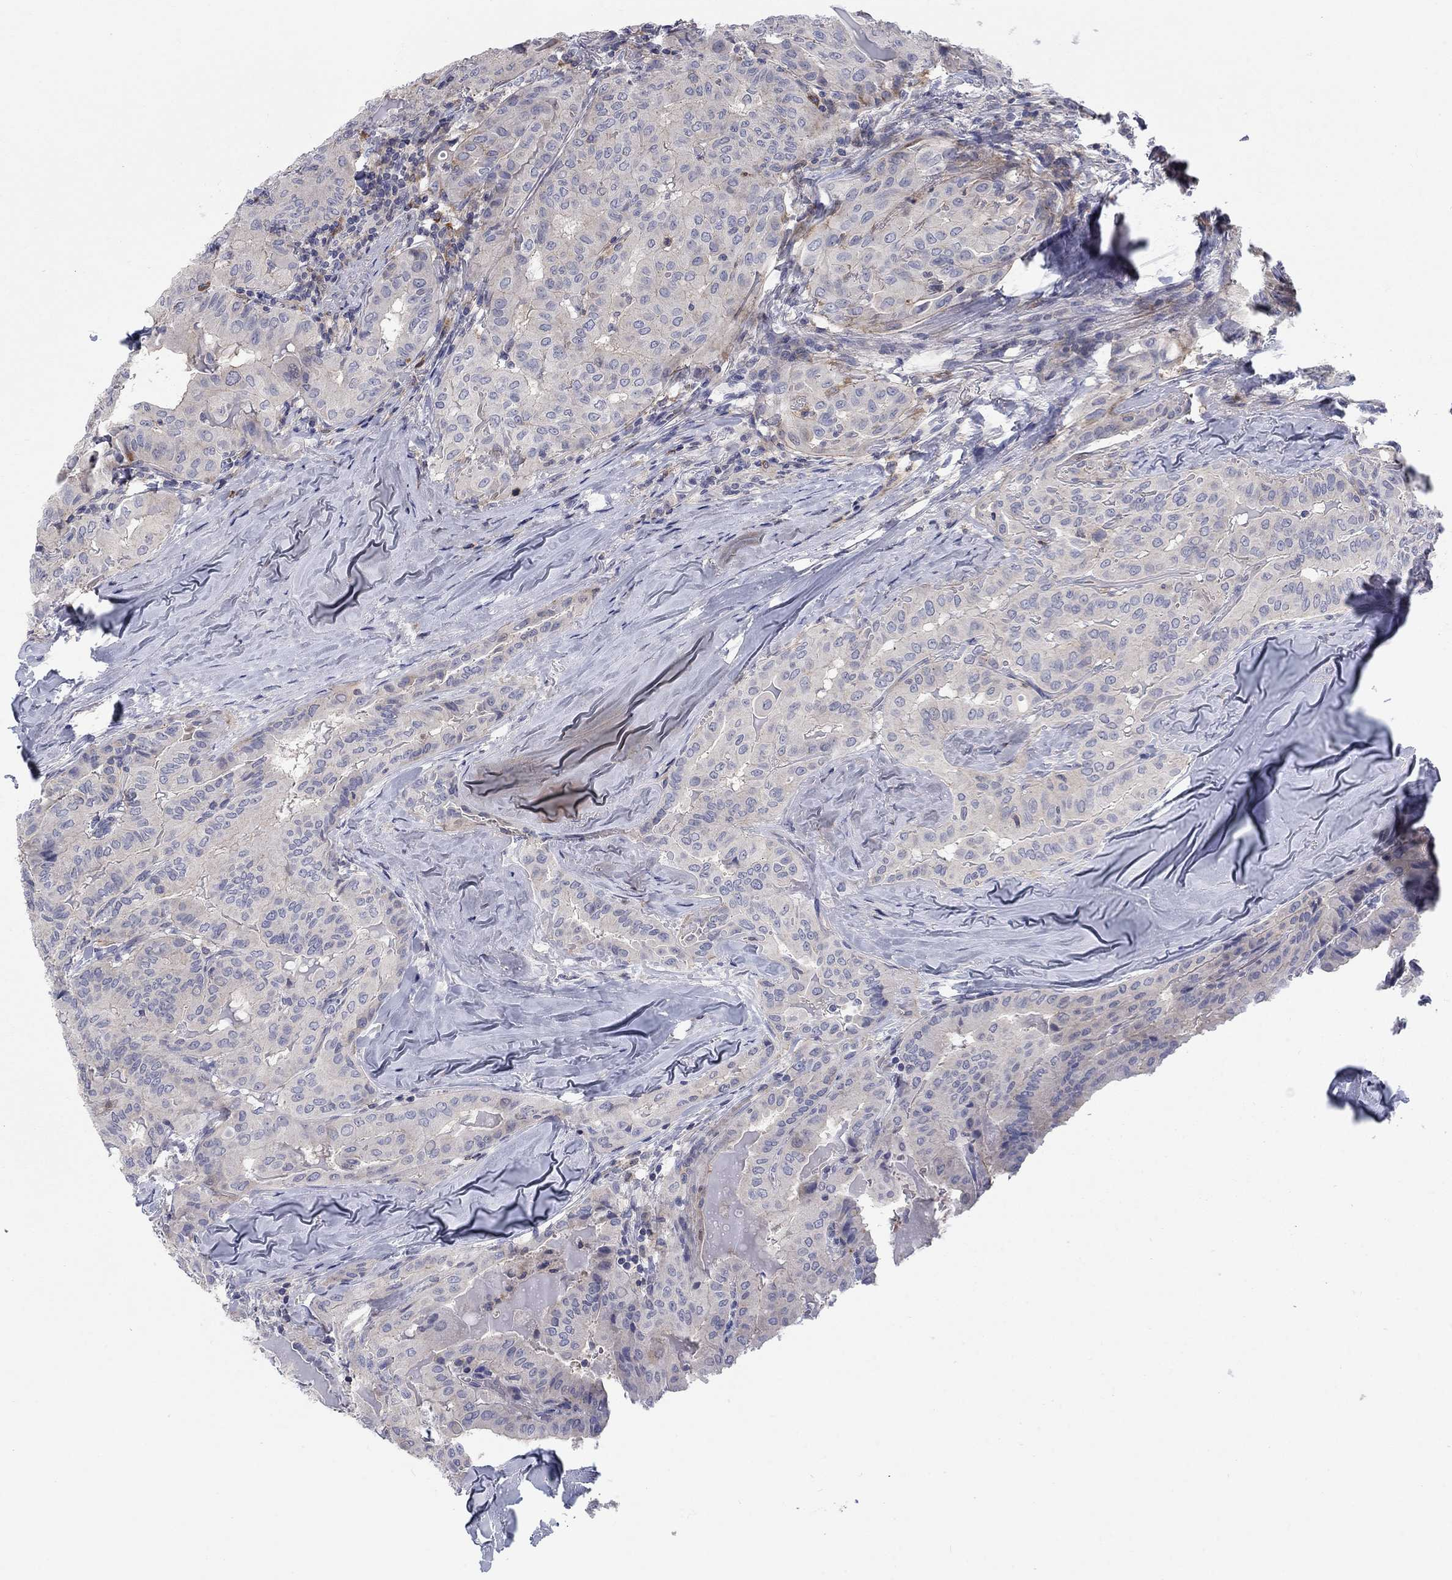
{"staining": {"intensity": "negative", "quantity": "none", "location": "none"}, "tissue": "thyroid cancer", "cell_type": "Tumor cells", "image_type": "cancer", "snomed": [{"axis": "morphology", "description": "Papillary adenocarcinoma, NOS"}, {"axis": "topography", "description": "Thyroid gland"}], "caption": "An image of thyroid cancer (papillary adenocarcinoma) stained for a protein demonstrates no brown staining in tumor cells.", "gene": "KIF15", "patient": {"sex": "female", "age": 68}}